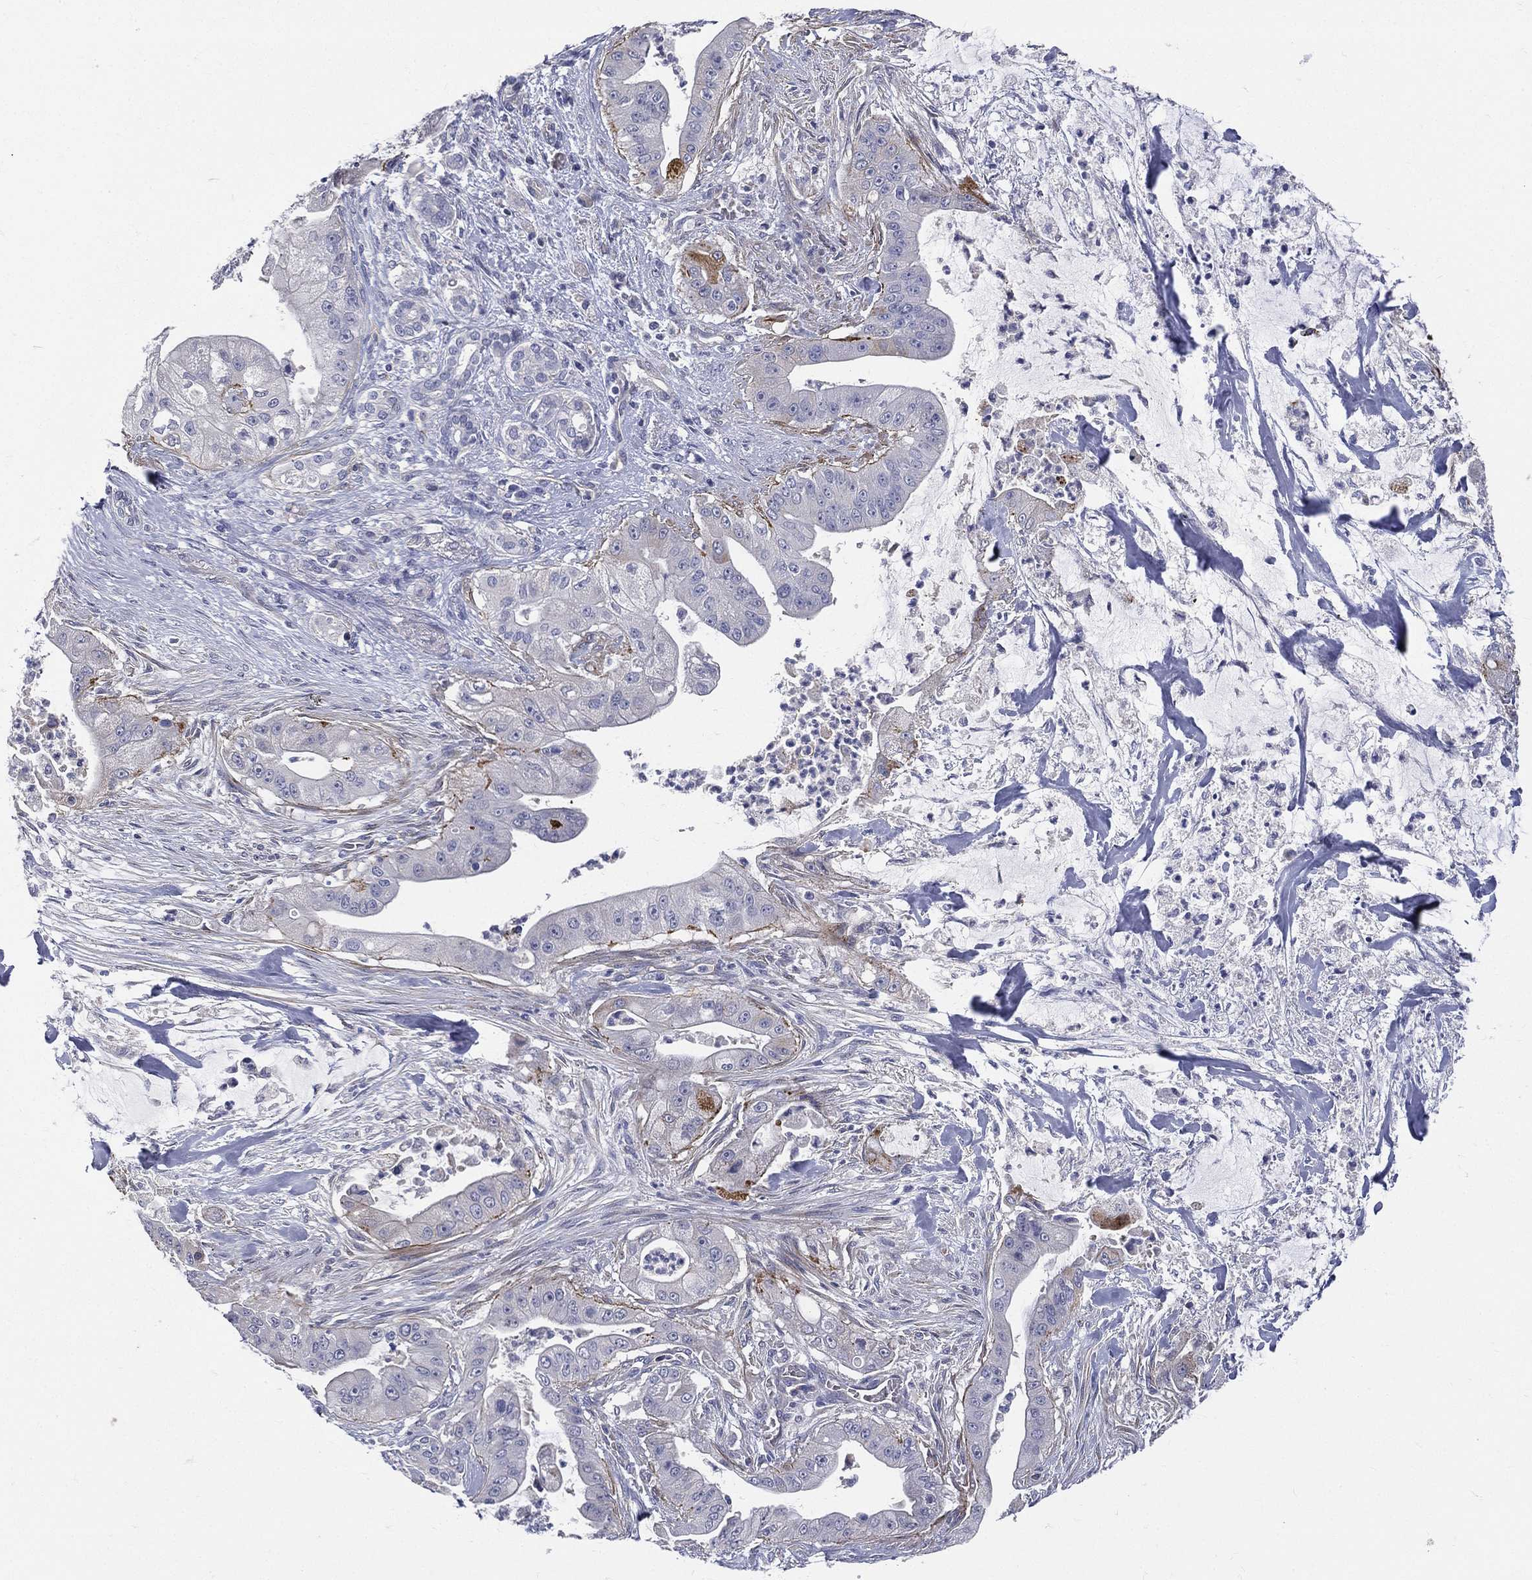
{"staining": {"intensity": "moderate", "quantity": "<25%", "location": "cytoplasmic/membranous"}, "tissue": "pancreatic cancer", "cell_type": "Tumor cells", "image_type": "cancer", "snomed": [{"axis": "morphology", "description": "Normal tissue, NOS"}, {"axis": "morphology", "description": "Inflammation, NOS"}, {"axis": "morphology", "description": "Adenocarcinoma, NOS"}, {"axis": "topography", "description": "Pancreas"}], "caption": "Immunohistochemistry (DAB (3,3'-diaminobenzidine)) staining of pancreatic adenocarcinoma reveals moderate cytoplasmic/membranous protein staining in about <25% of tumor cells.", "gene": "ETNPPL", "patient": {"sex": "male", "age": 57}}